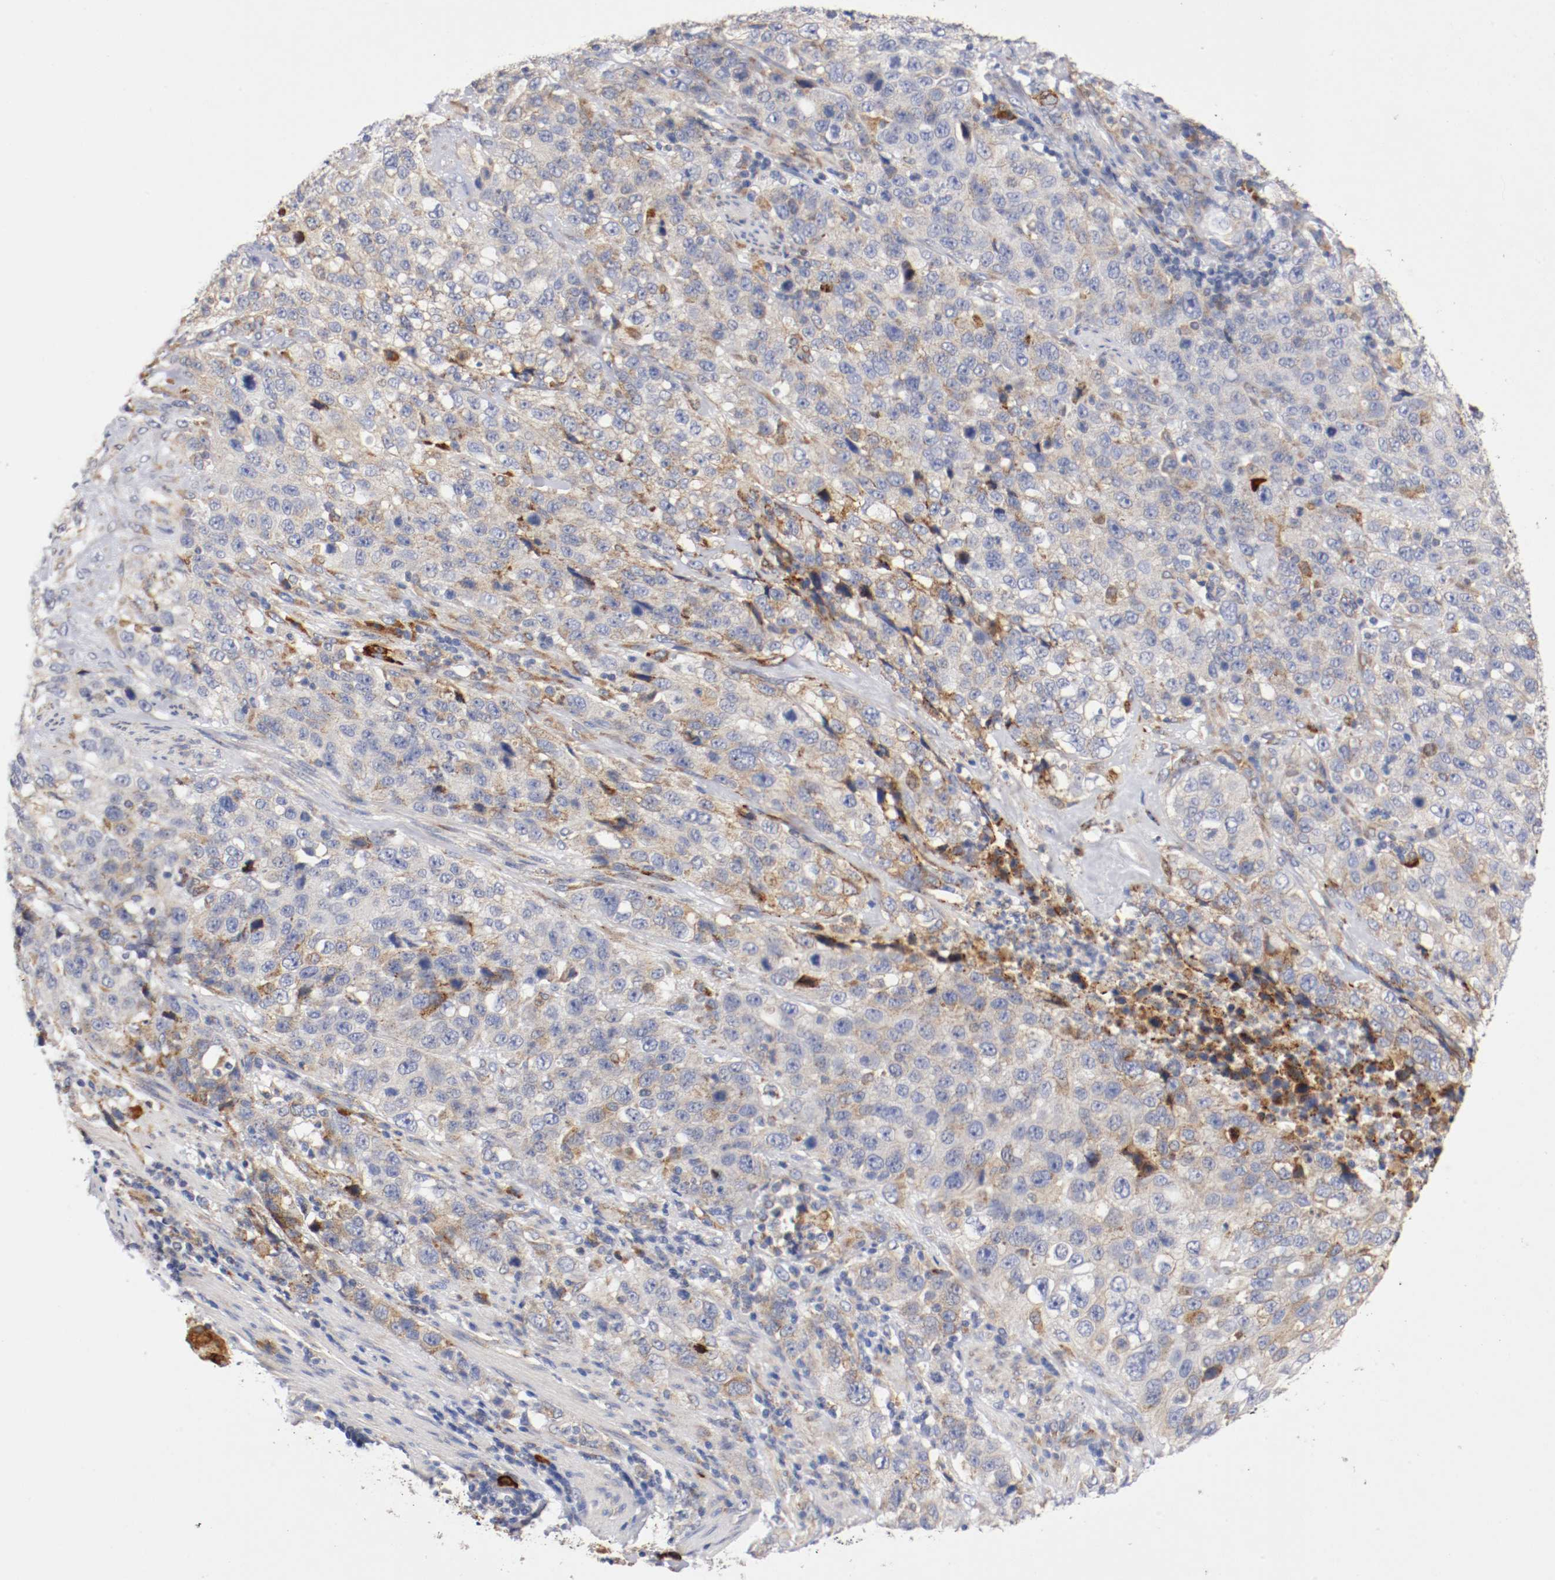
{"staining": {"intensity": "moderate", "quantity": "25%-75%", "location": "cytoplasmic/membranous"}, "tissue": "stomach cancer", "cell_type": "Tumor cells", "image_type": "cancer", "snomed": [{"axis": "morphology", "description": "Normal tissue, NOS"}, {"axis": "morphology", "description": "Adenocarcinoma, NOS"}, {"axis": "topography", "description": "Stomach"}], "caption": "Immunohistochemistry (IHC) (DAB) staining of human stomach cancer displays moderate cytoplasmic/membranous protein positivity in approximately 25%-75% of tumor cells. The protein of interest is stained brown, and the nuclei are stained in blue (DAB (3,3'-diaminobenzidine) IHC with brightfield microscopy, high magnification).", "gene": "TRAF2", "patient": {"sex": "male", "age": 48}}